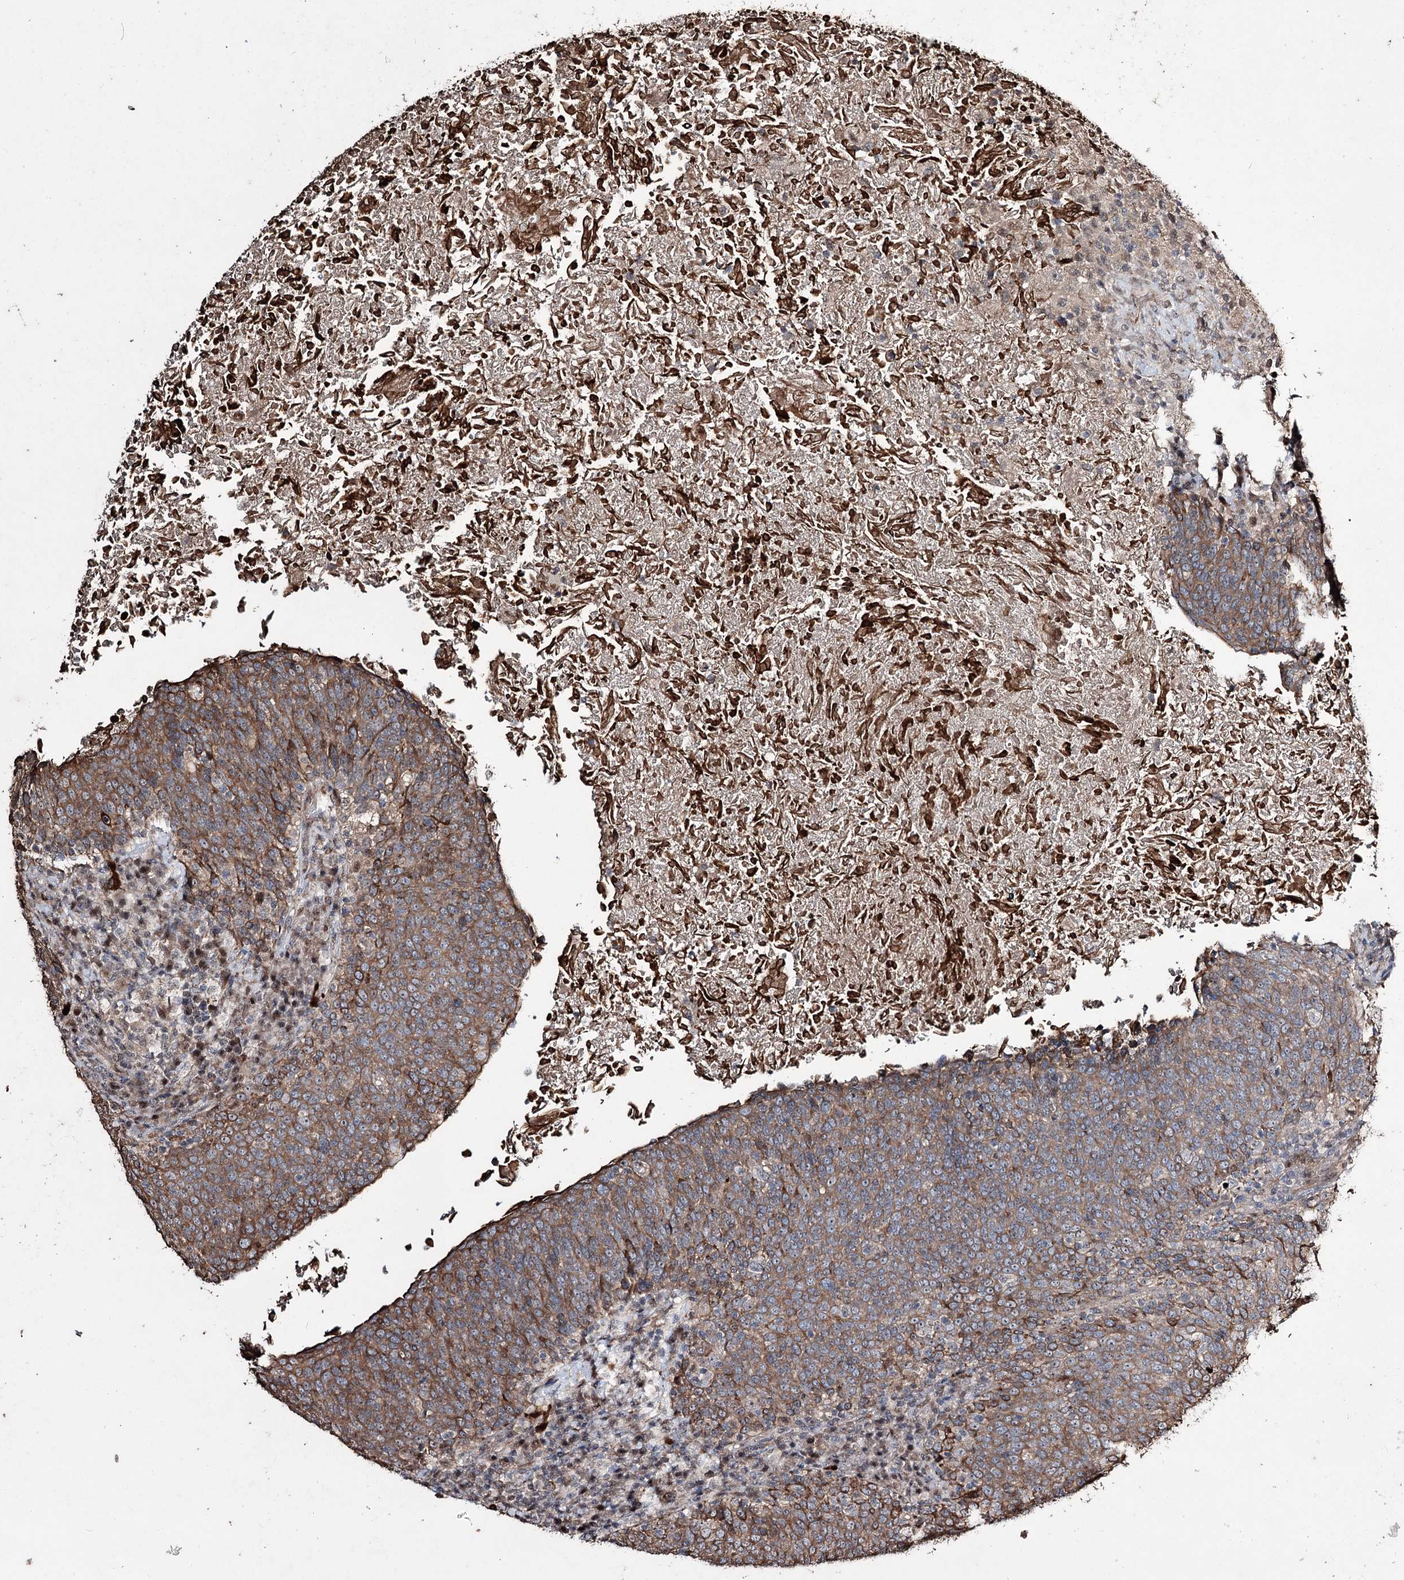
{"staining": {"intensity": "moderate", "quantity": ">75%", "location": "cytoplasmic/membranous"}, "tissue": "head and neck cancer", "cell_type": "Tumor cells", "image_type": "cancer", "snomed": [{"axis": "morphology", "description": "Squamous cell carcinoma, NOS"}, {"axis": "morphology", "description": "Squamous cell carcinoma, metastatic, NOS"}, {"axis": "topography", "description": "Lymph node"}, {"axis": "topography", "description": "Head-Neck"}], "caption": "Immunohistochemical staining of head and neck cancer (squamous cell carcinoma) exhibits moderate cytoplasmic/membranous protein staining in approximately >75% of tumor cells.", "gene": "CPNE8", "patient": {"sex": "male", "age": 62}}